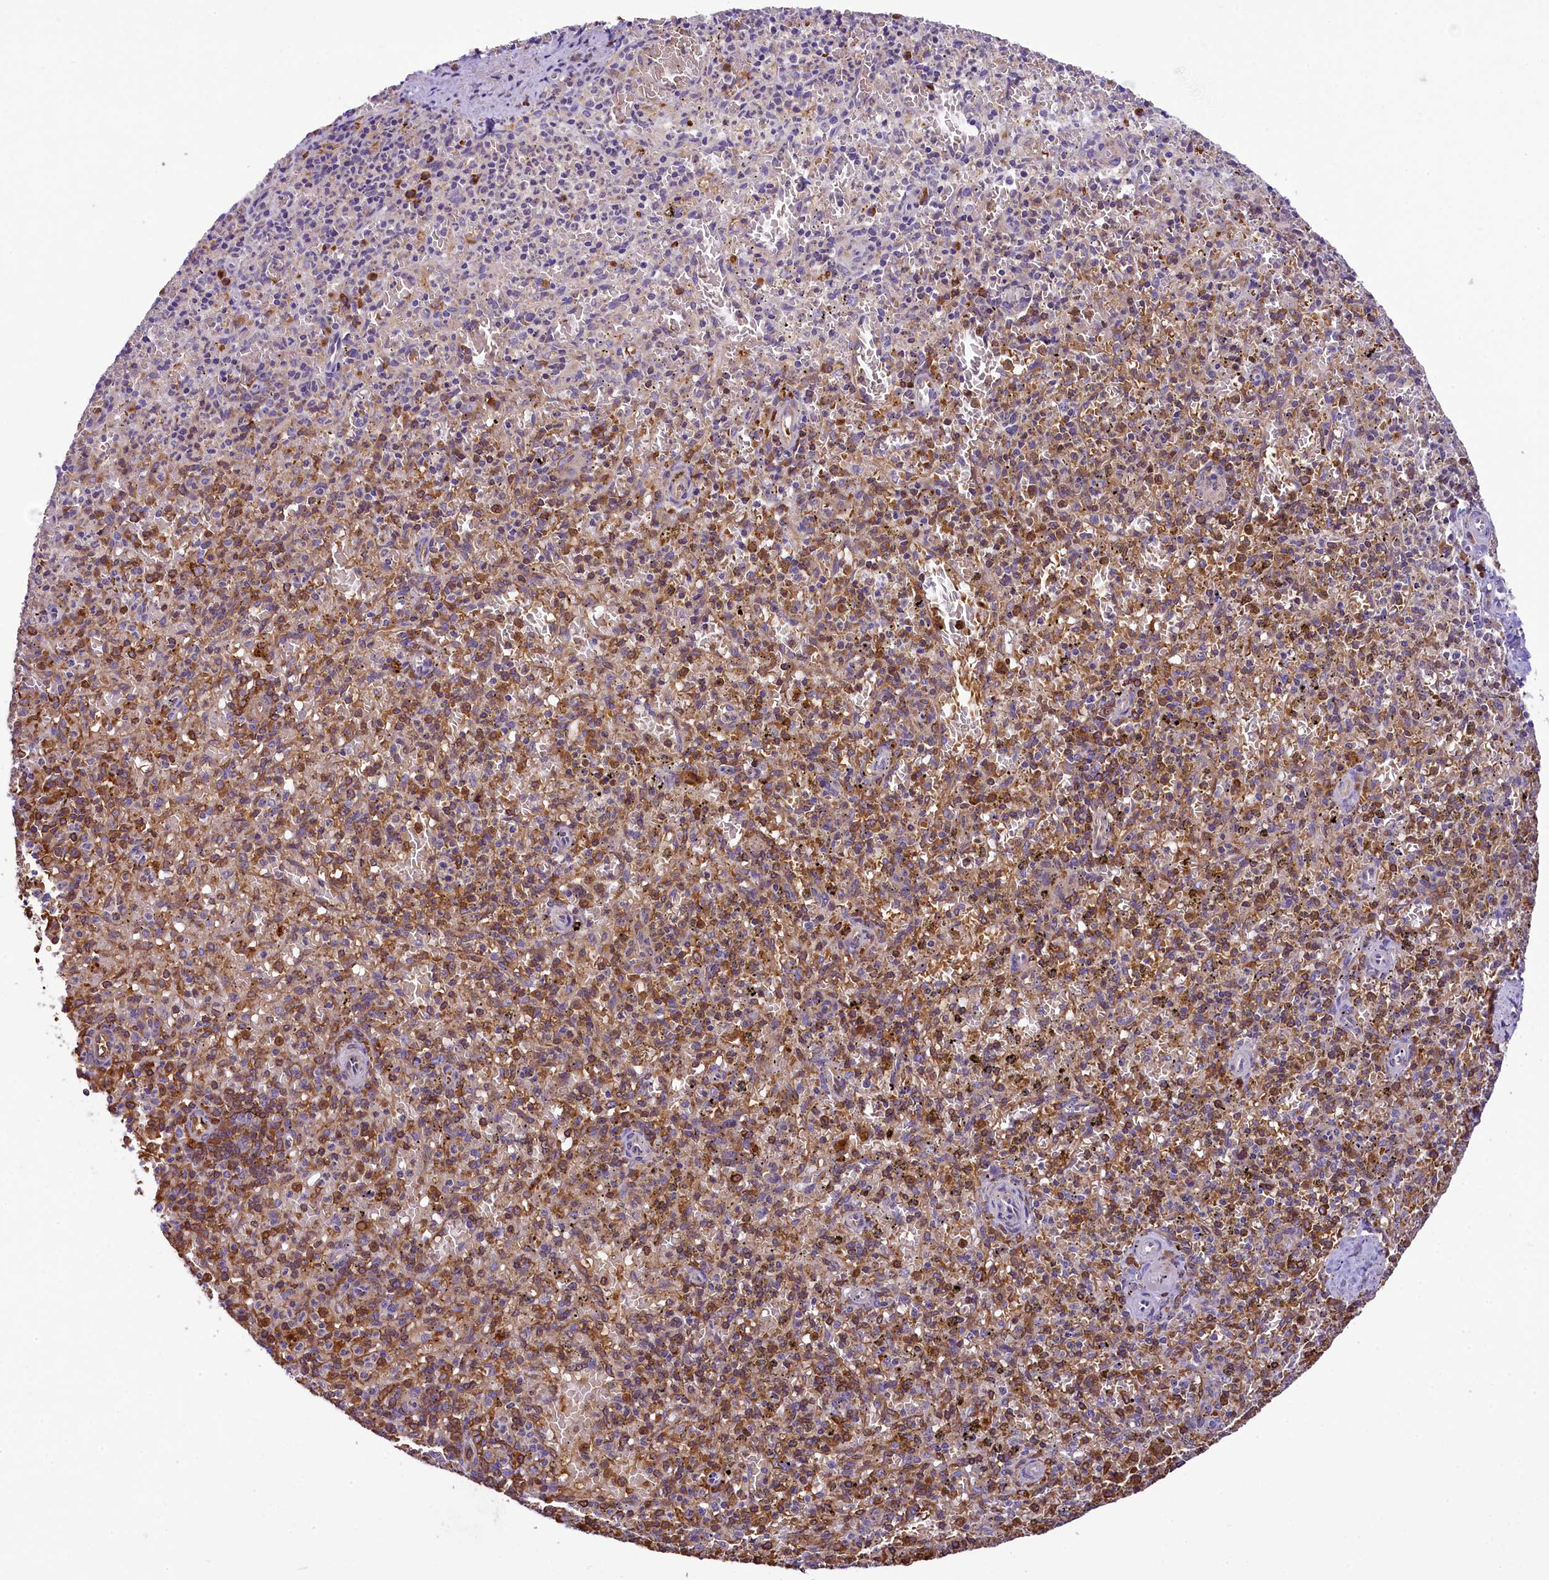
{"staining": {"intensity": "moderate", "quantity": "<25%", "location": "cytoplasmic/membranous"}, "tissue": "spleen", "cell_type": "Cells in red pulp", "image_type": "normal", "snomed": [{"axis": "morphology", "description": "Normal tissue, NOS"}, {"axis": "topography", "description": "Spleen"}], "caption": "Immunohistochemical staining of unremarkable human spleen shows low levels of moderate cytoplasmic/membranous expression in about <25% of cells in red pulp. (Stains: DAB (3,3'-diaminobenzidine) in brown, nuclei in blue, Microscopy: brightfield microscopy at high magnification).", "gene": "LARP4", "patient": {"sex": "male", "age": 72}}